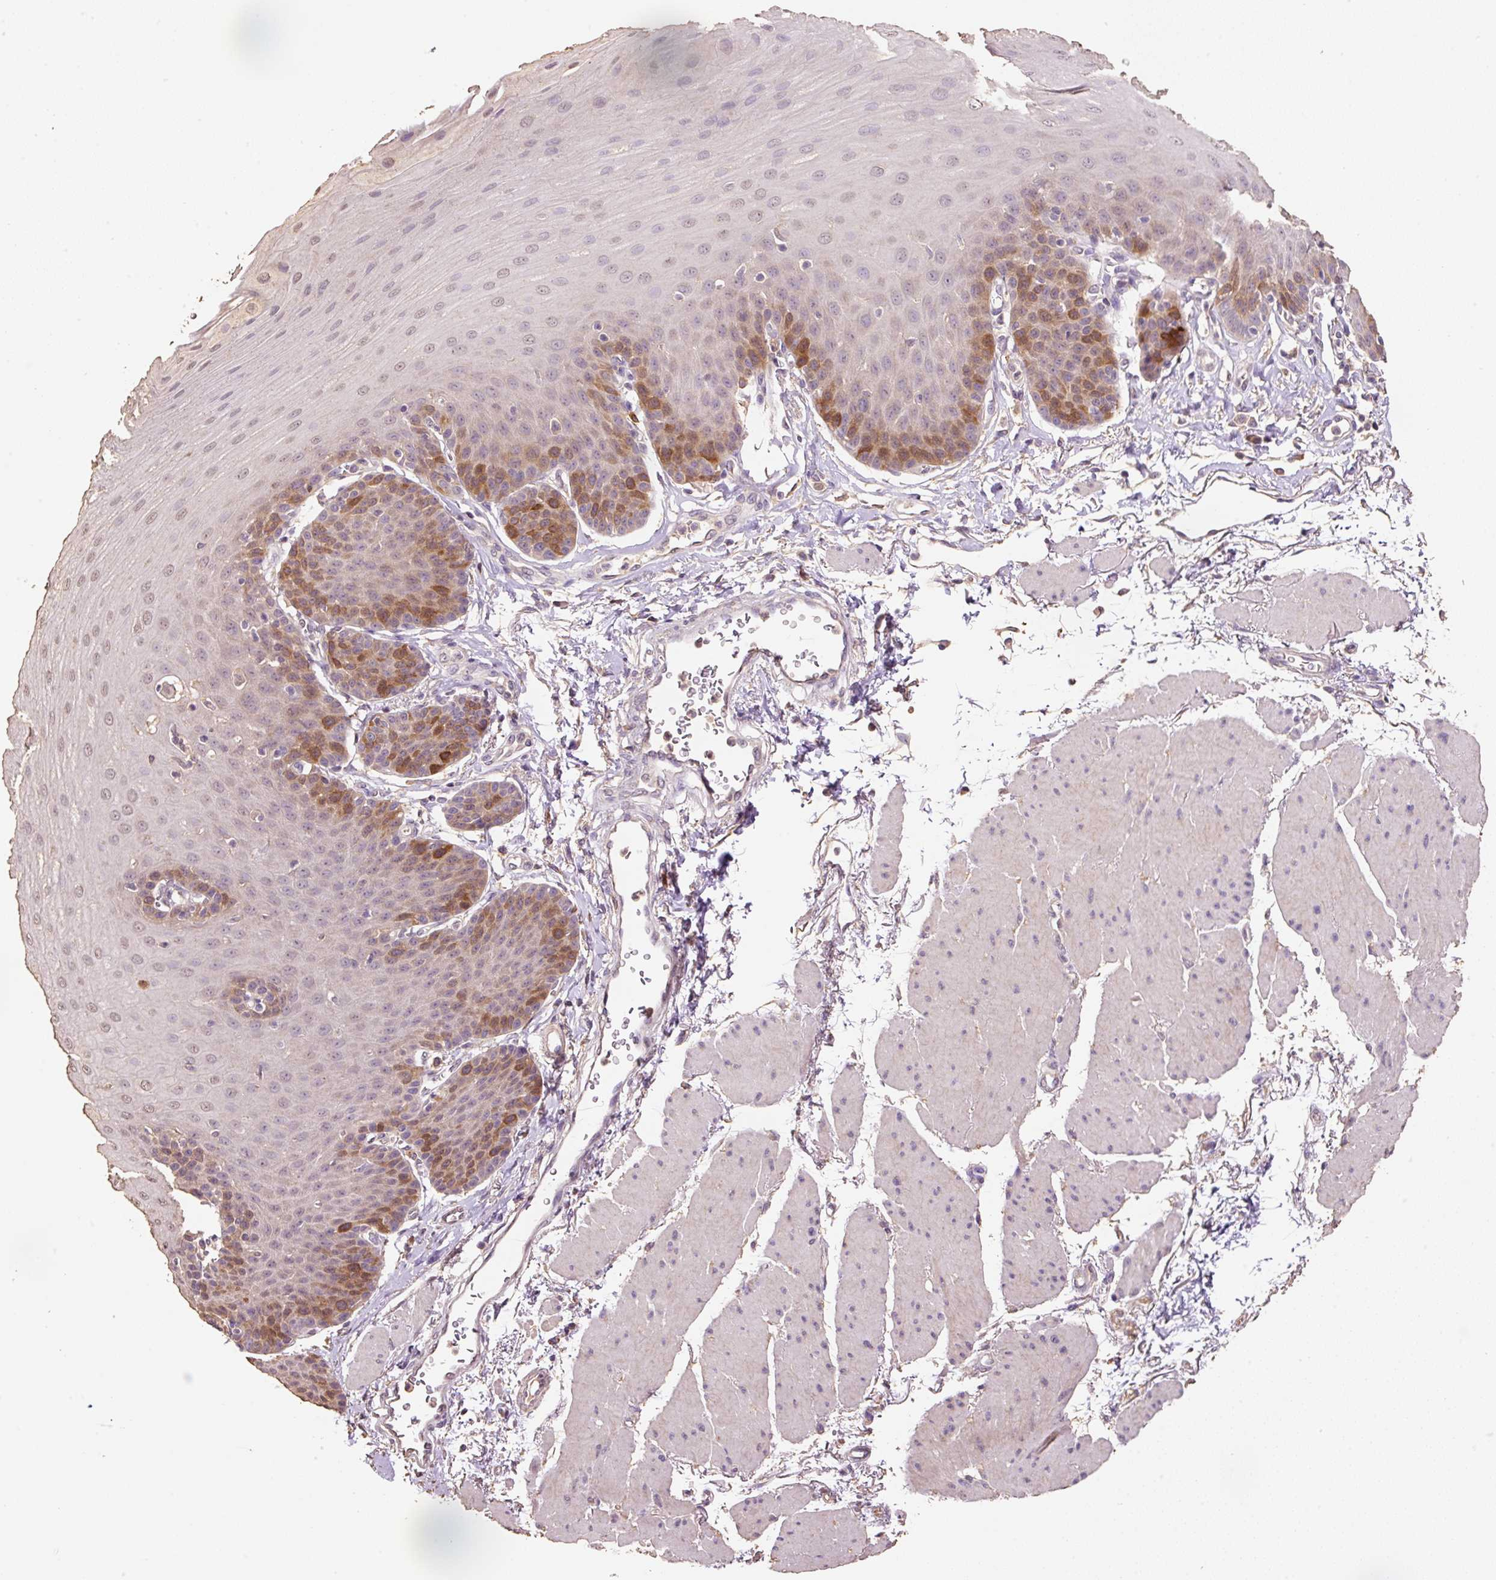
{"staining": {"intensity": "moderate", "quantity": "25%-75%", "location": "cytoplasmic/membranous"}, "tissue": "esophagus", "cell_type": "Squamous epithelial cells", "image_type": "normal", "snomed": [{"axis": "morphology", "description": "Normal tissue, NOS"}, {"axis": "topography", "description": "Esophagus"}], "caption": "There is medium levels of moderate cytoplasmic/membranous staining in squamous epithelial cells of unremarkable esophagus, as demonstrated by immunohistochemical staining (brown color).", "gene": "HERC2", "patient": {"sex": "female", "age": 81}}